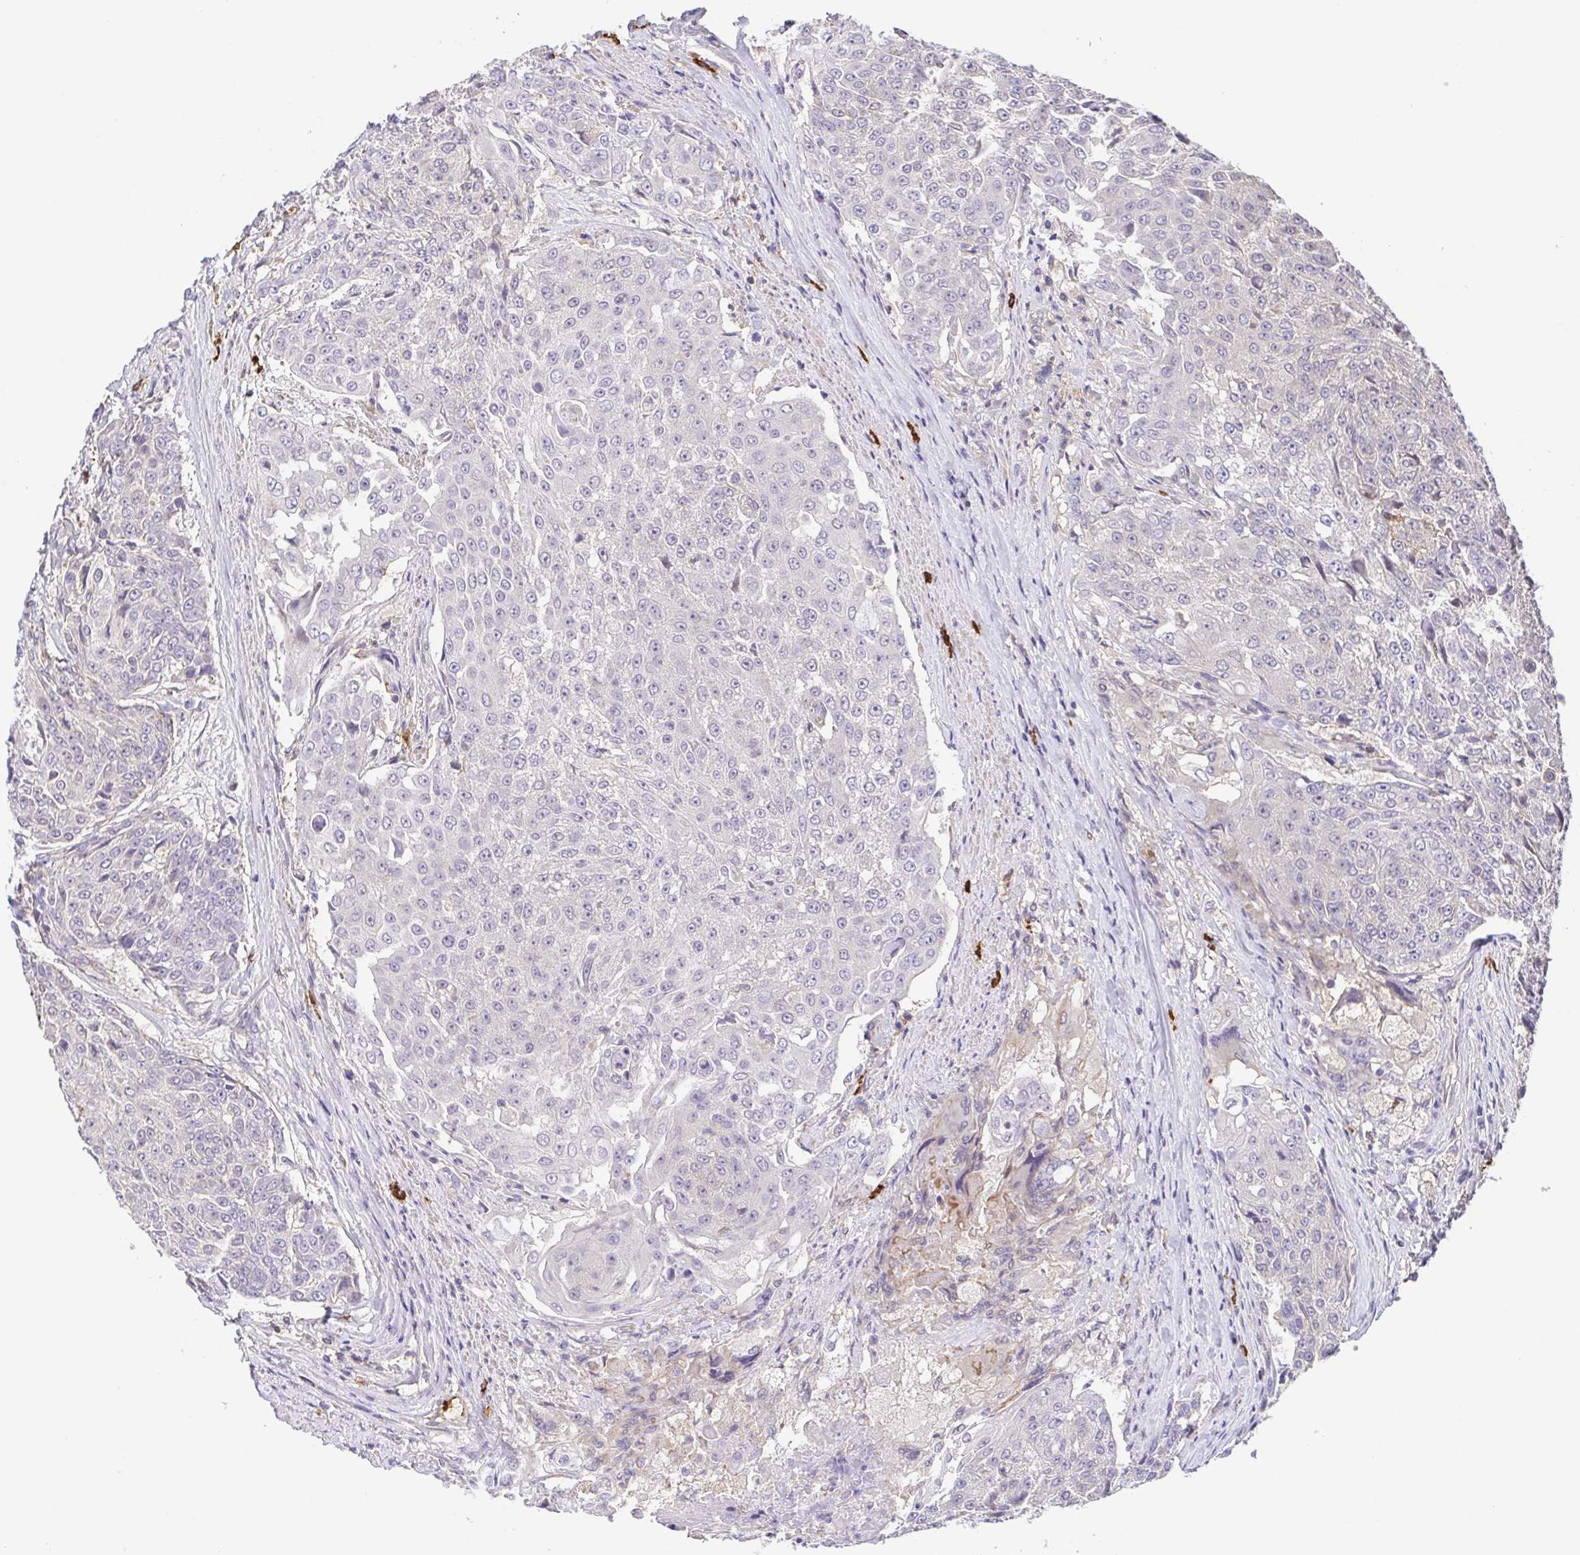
{"staining": {"intensity": "negative", "quantity": "none", "location": "none"}, "tissue": "urothelial cancer", "cell_type": "Tumor cells", "image_type": "cancer", "snomed": [{"axis": "morphology", "description": "Urothelial carcinoma, High grade"}, {"axis": "topography", "description": "Urinary bladder"}], "caption": "Histopathology image shows no significant protein positivity in tumor cells of urothelial cancer.", "gene": "PREPL", "patient": {"sex": "female", "age": 63}}